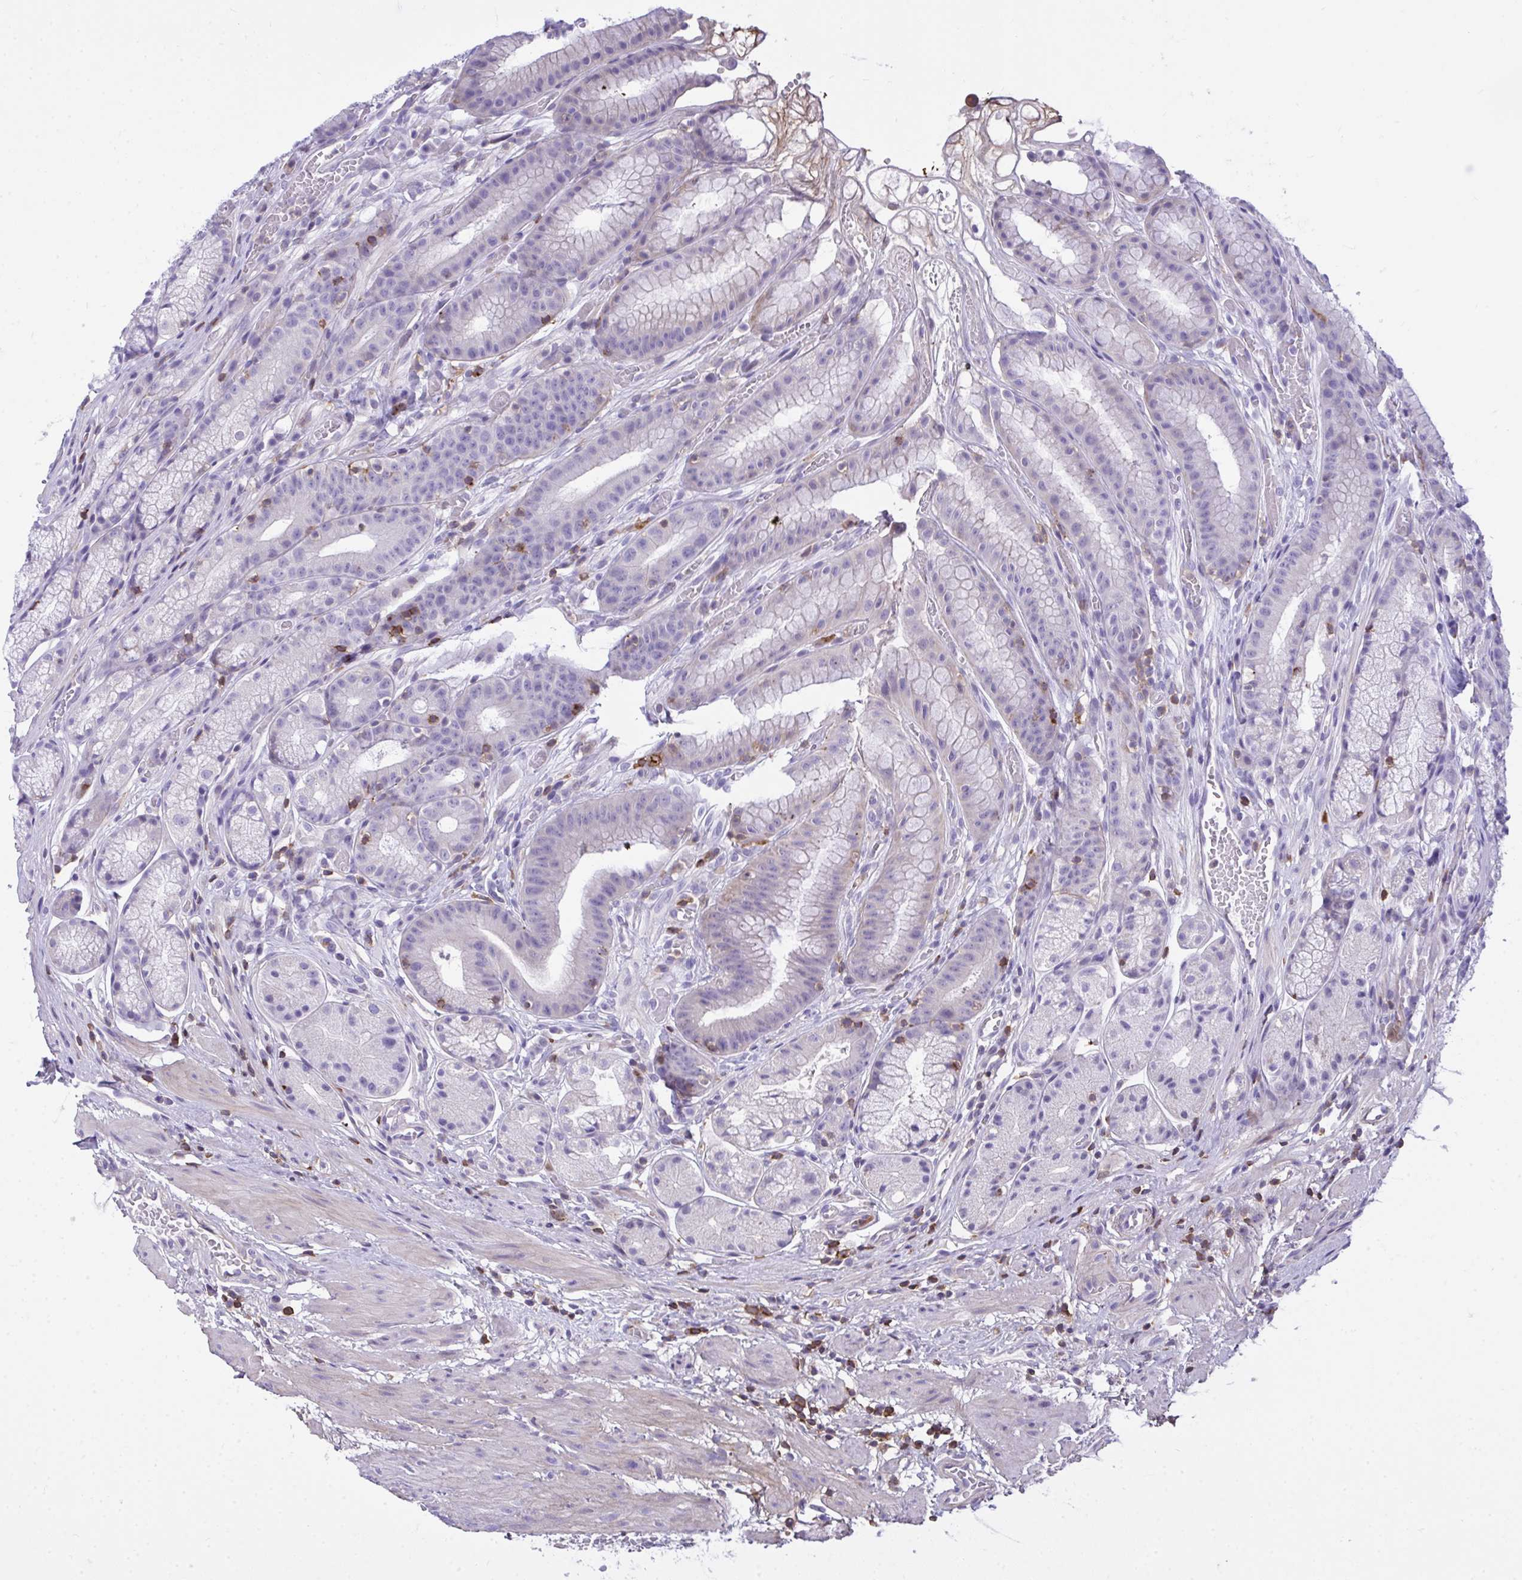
{"staining": {"intensity": "negative", "quantity": "none", "location": "none"}, "tissue": "stomach", "cell_type": "Glandular cells", "image_type": "normal", "snomed": [{"axis": "morphology", "description": "Normal tissue, NOS"}, {"axis": "topography", "description": "Smooth muscle"}, {"axis": "topography", "description": "Stomach"}], "caption": "Immunohistochemistry photomicrograph of benign stomach: stomach stained with DAB (3,3'-diaminobenzidine) exhibits no significant protein staining in glandular cells.", "gene": "AP5M1", "patient": {"sex": "male", "age": 70}}